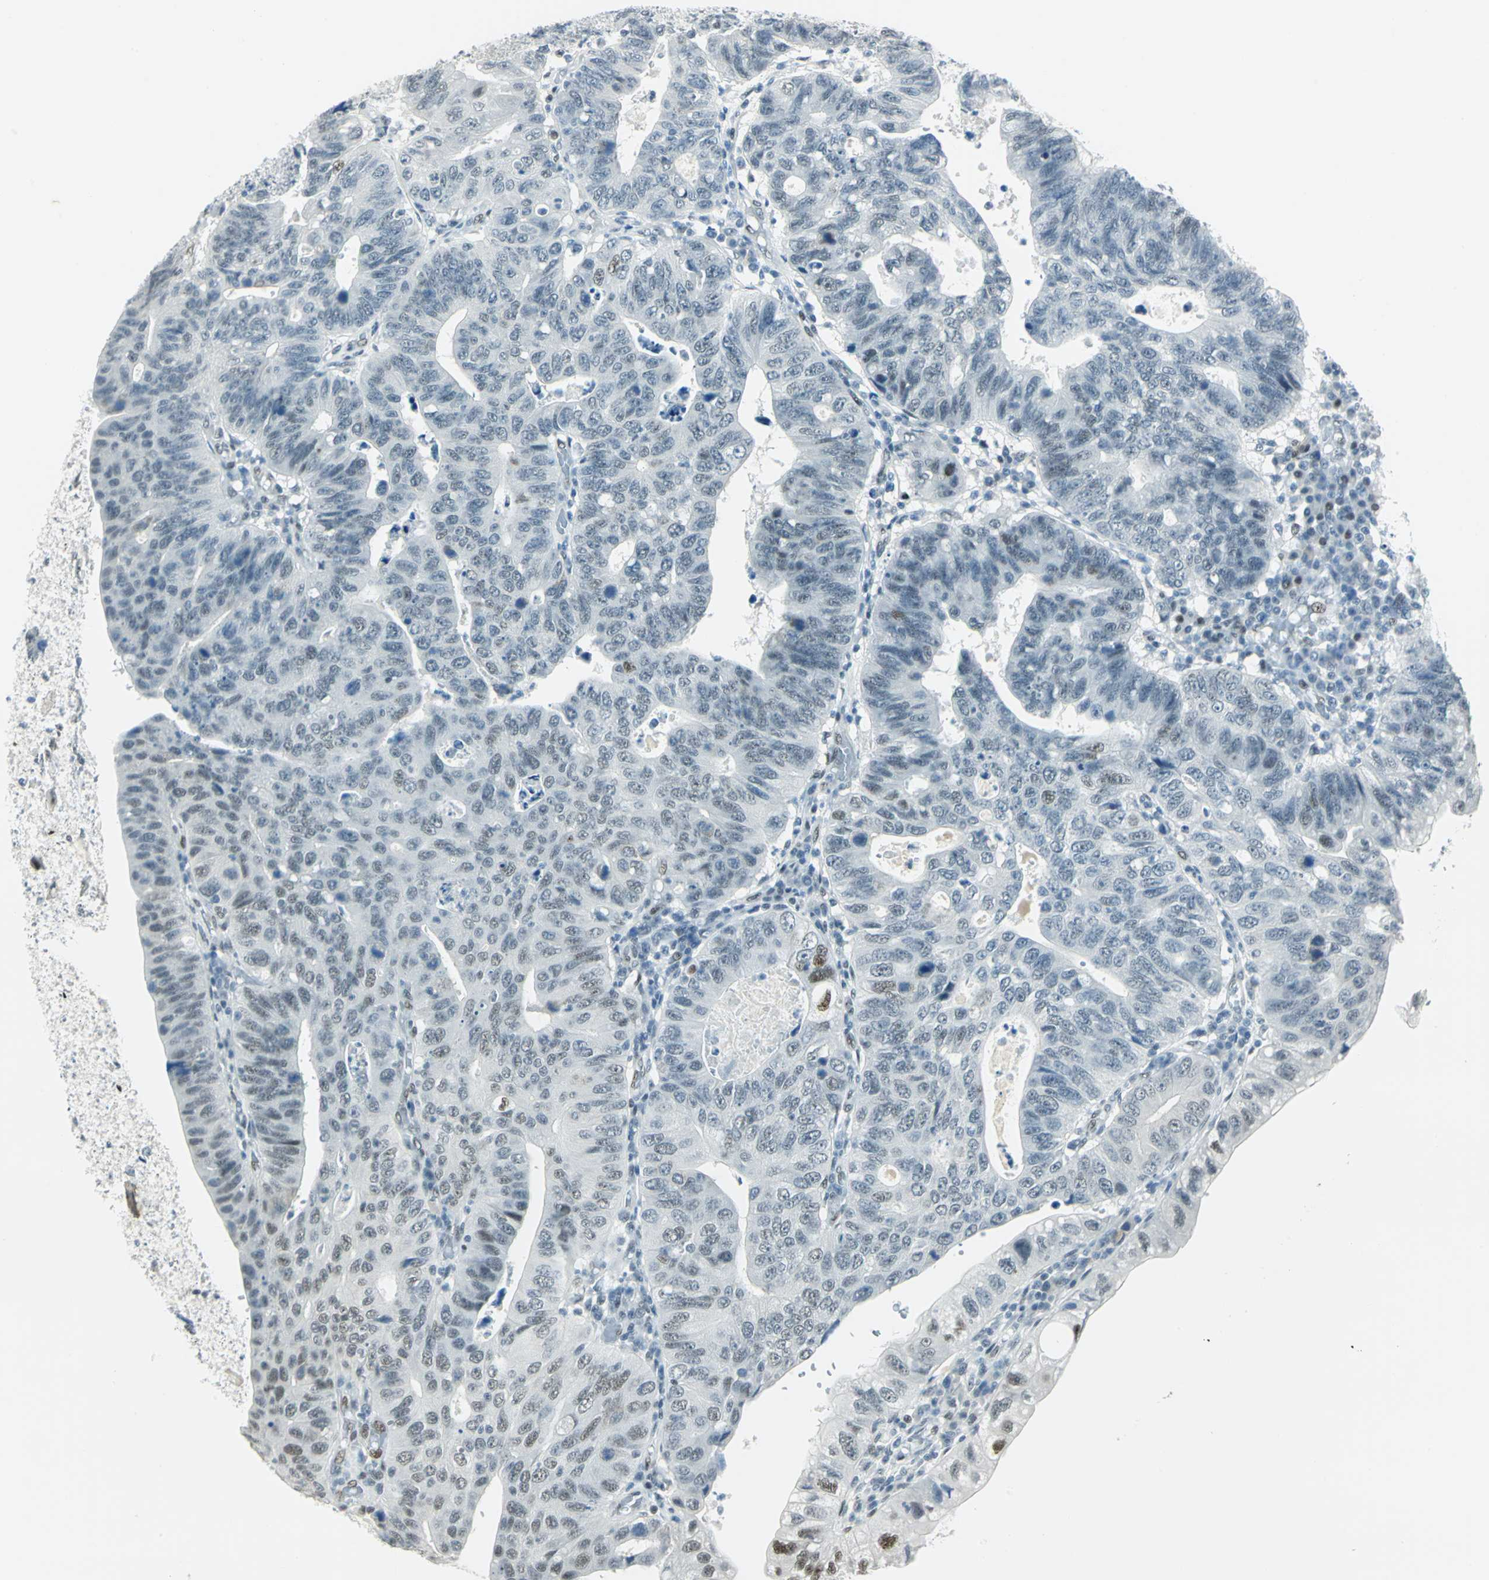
{"staining": {"intensity": "weak", "quantity": "<25%", "location": "nuclear"}, "tissue": "stomach cancer", "cell_type": "Tumor cells", "image_type": "cancer", "snomed": [{"axis": "morphology", "description": "Adenocarcinoma, NOS"}, {"axis": "topography", "description": "Stomach"}], "caption": "DAB (3,3'-diaminobenzidine) immunohistochemical staining of human stomach adenocarcinoma reveals no significant expression in tumor cells.", "gene": "MTMR10", "patient": {"sex": "male", "age": 59}}